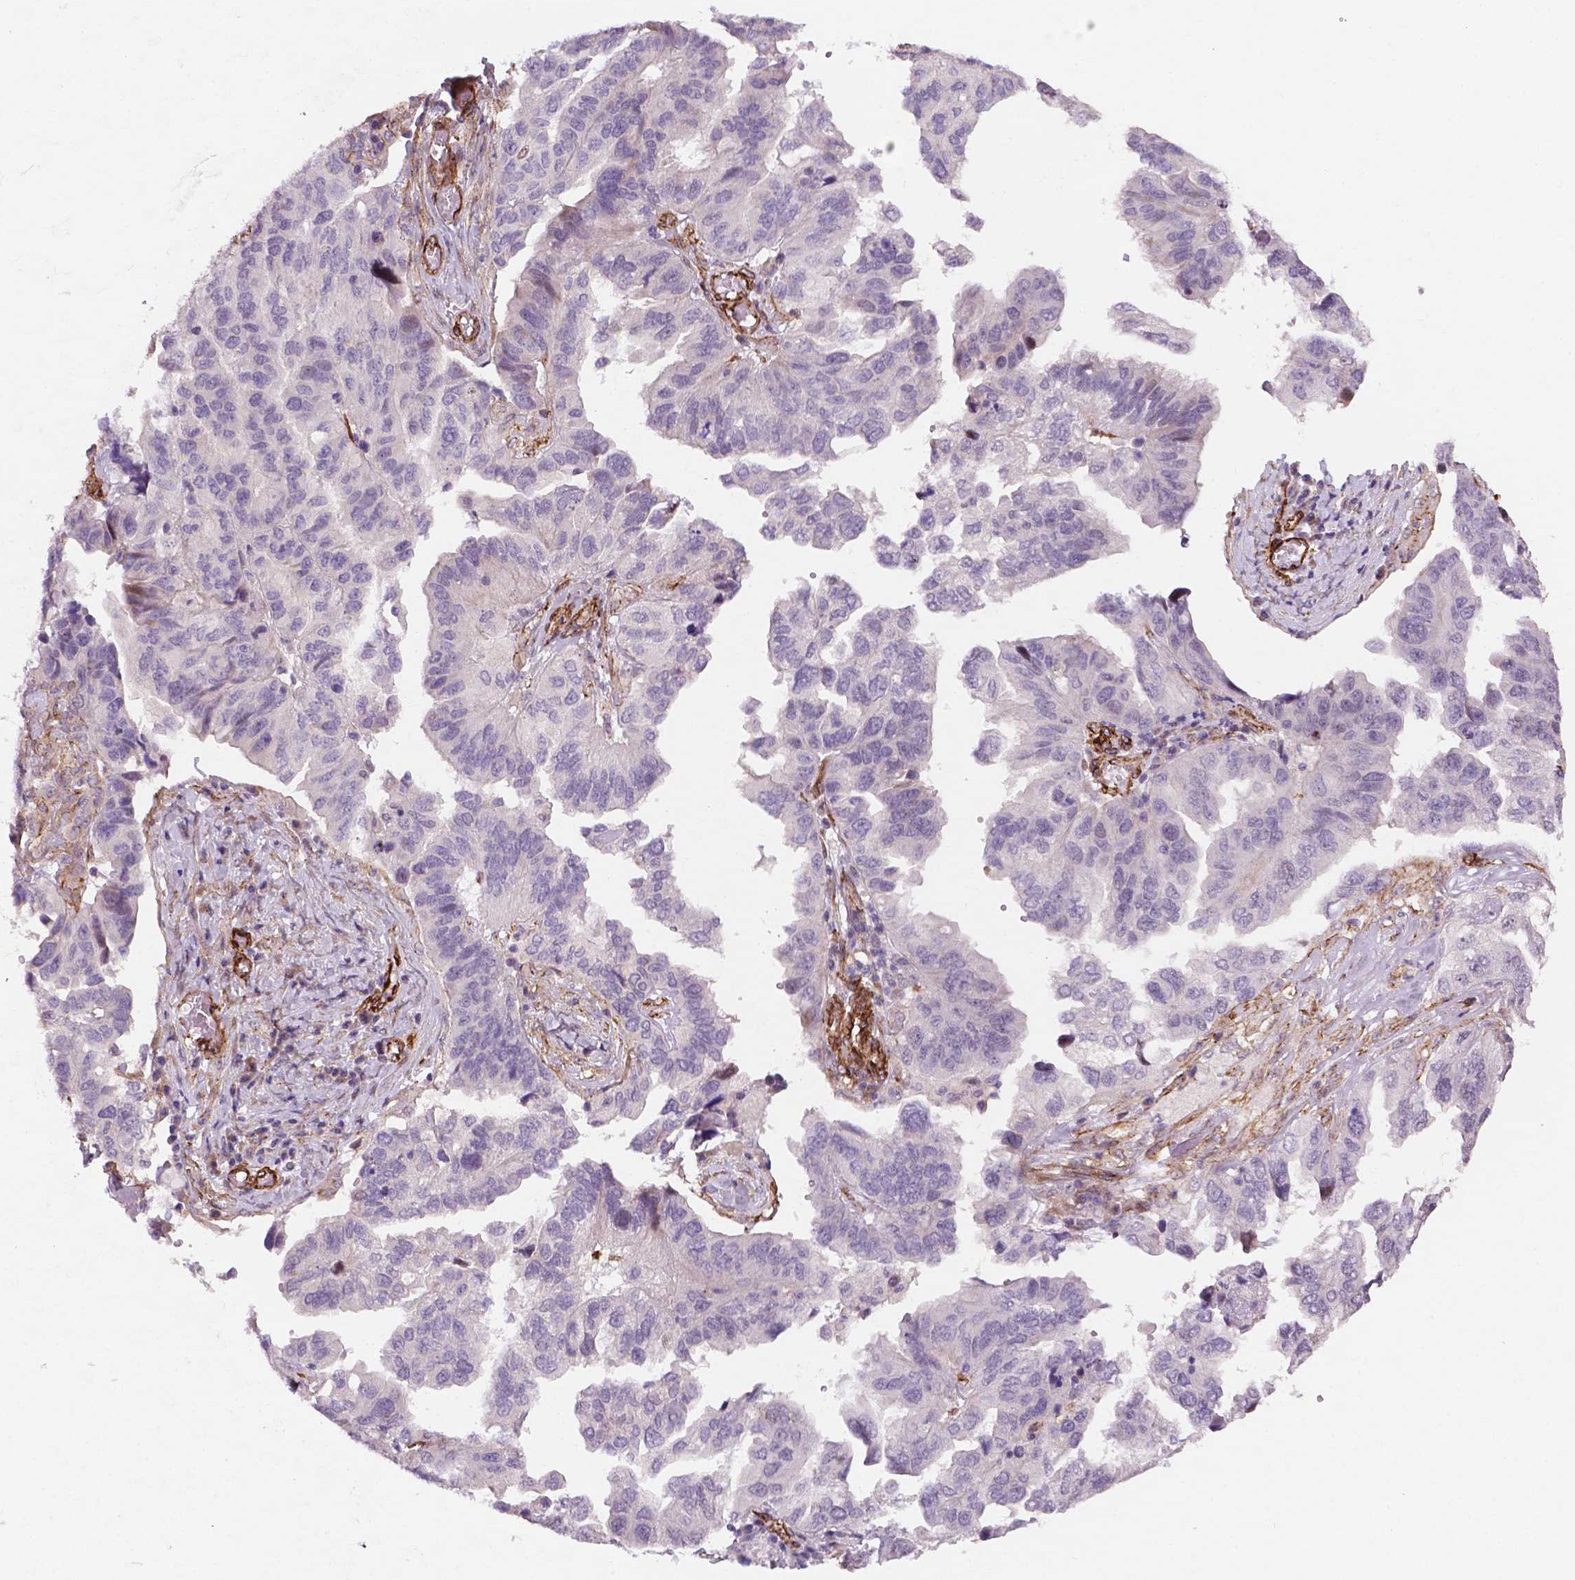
{"staining": {"intensity": "negative", "quantity": "none", "location": "none"}, "tissue": "ovarian cancer", "cell_type": "Tumor cells", "image_type": "cancer", "snomed": [{"axis": "morphology", "description": "Cystadenocarcinoma, serous, NOS"}, {"axis": "topography", "description": "Ovary"}], "caption": "IHC of ovarian cancer demonstrates no expression in tumor cells. The staining was performed using DAB to visualize the protein expression in brown, while the nuclei were stained in blue with hematoxylin (Magnification: 20x).", "gene": "EGFL8", "patient": {"sex": "female", "age": 79}}